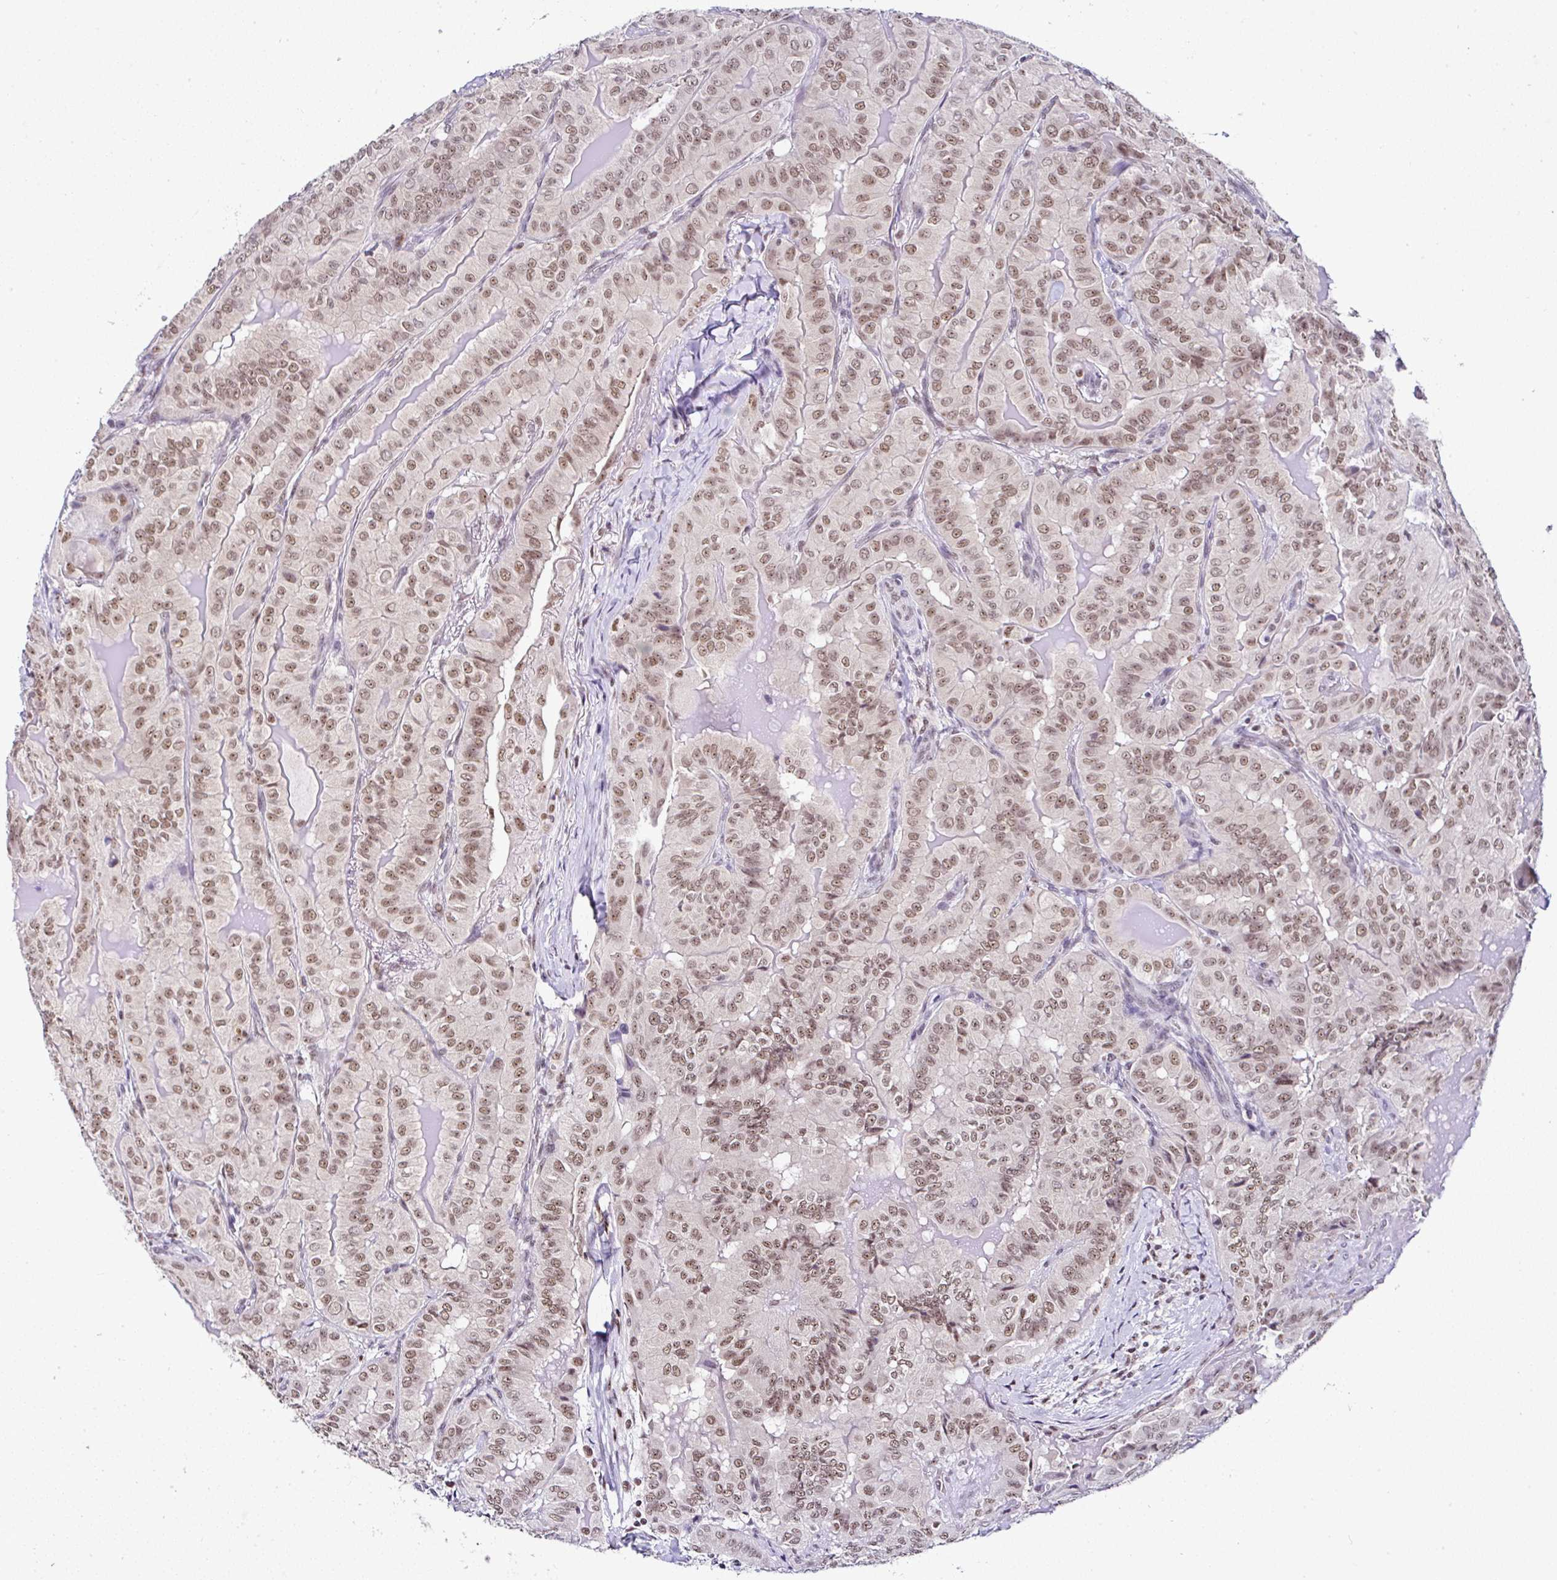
{"staining": {"intensity": "moderate", "quantity": ">75%", "location": "nuclear"}, "tissue": "thyroid cancer", "cell_type": "Tumor cells", "image_type": "cancer", "snomed": [{"axis": "morphology", "description": "Papillary adenocarcinoma, NOS"}, {"axis": "topography", "description": "Thyroid gland"}], "caption": "There is medium levels of moderate nuclear expression in tumor cells of thyroid cancer, as demonstrated by immunohistochemical staining (brown color).", "gene": "PTPN2", "patient": {"sex": "female", "age": 68}}